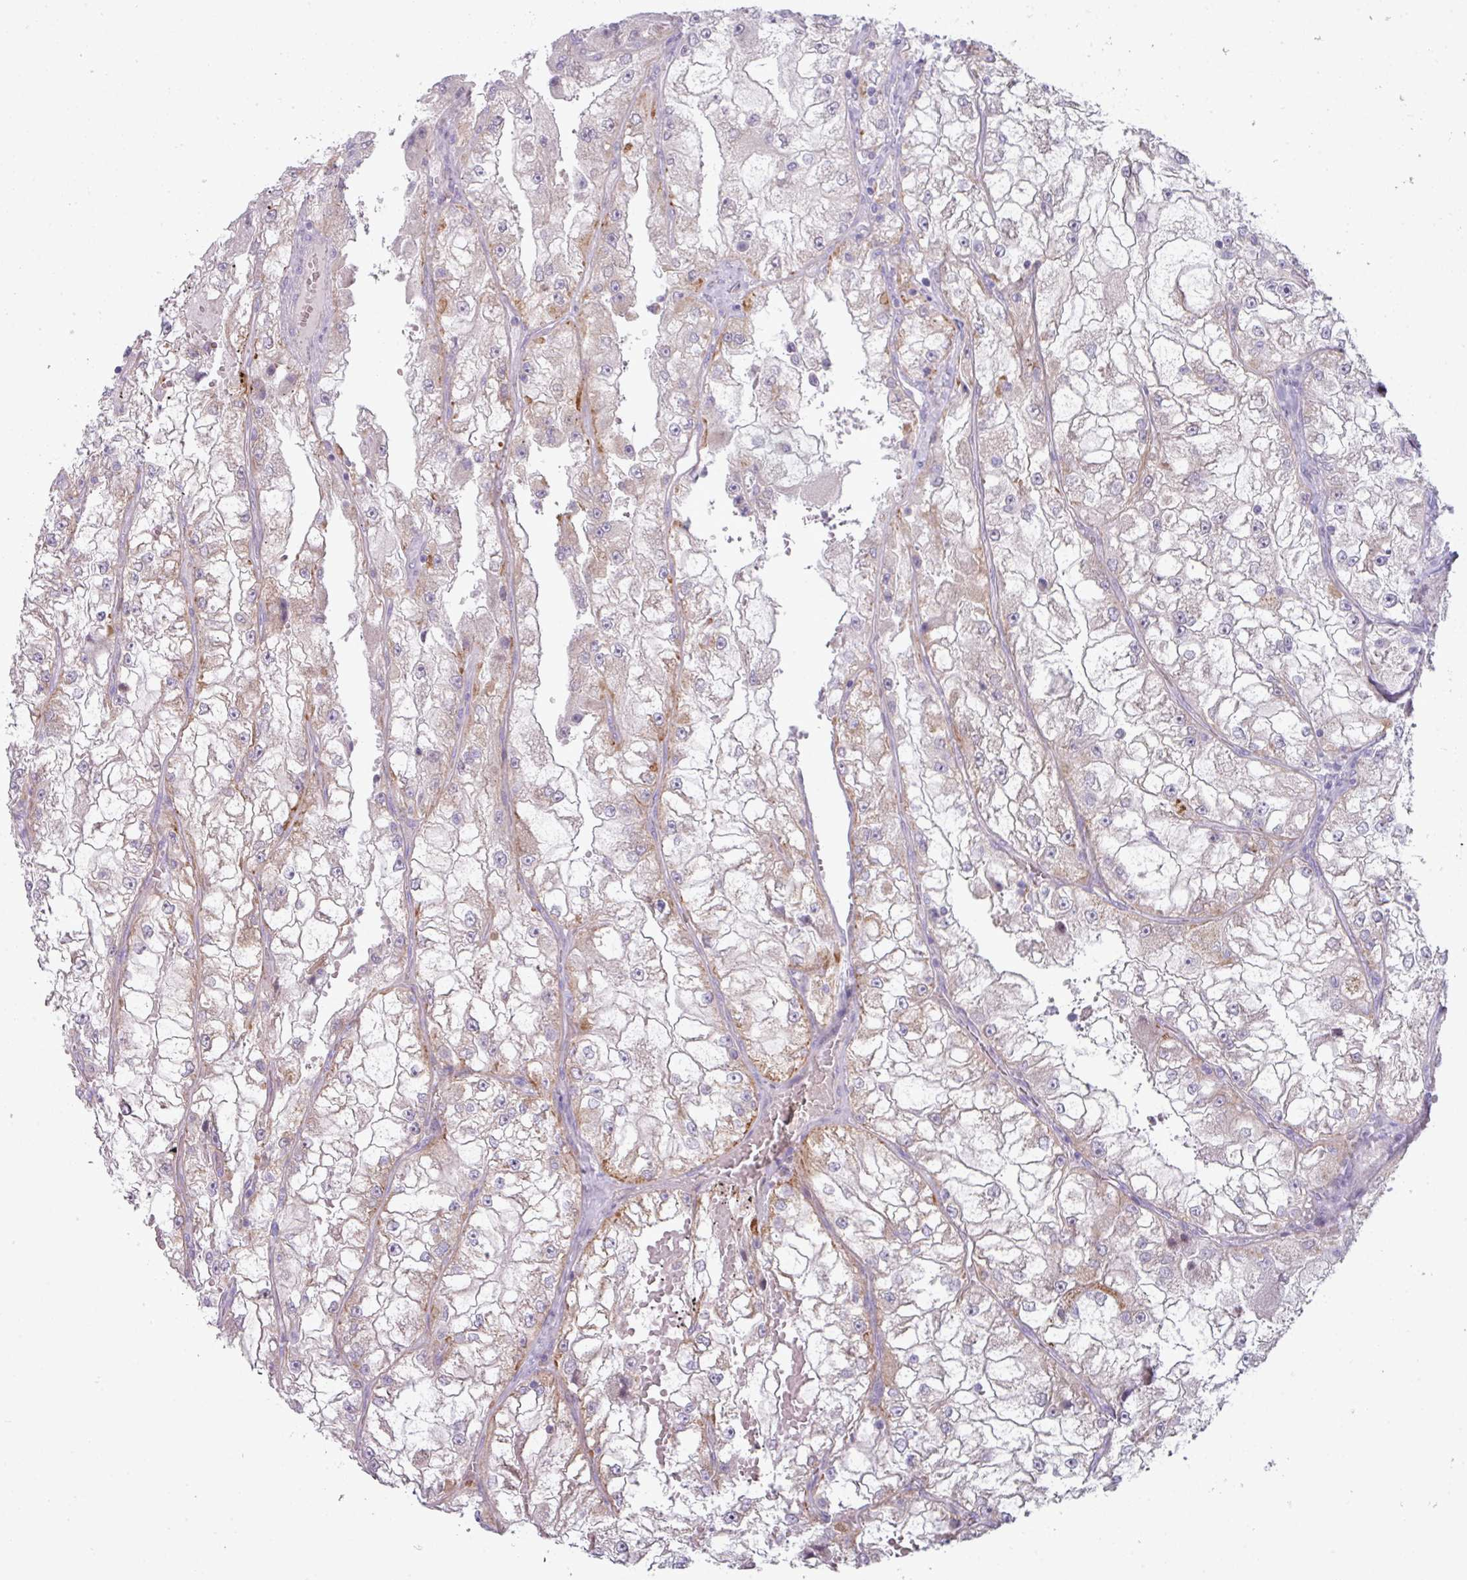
{"staining": {"intensity": "weak", "quantity": "25%-75%", "location": "cytoplasmic/membranous"}, "tissue": "renal cancer", "cell_type": "Tumor cells", "image_type": "cancer", "snomed": [{"axis": "morphology", "description": "Adenocarcinoma, NOS"}, {"axis": "topography", "description": "Kidney"}], "caption": "Immunohistochemistry (IHC) of adenocarcinoma (renal) displays low levels of weak cytoplasmic/membranous staining in about 25%-75% of tumor cells.", "gene": "ZNF615", "patient": {"sex": "female", "age": 72}}